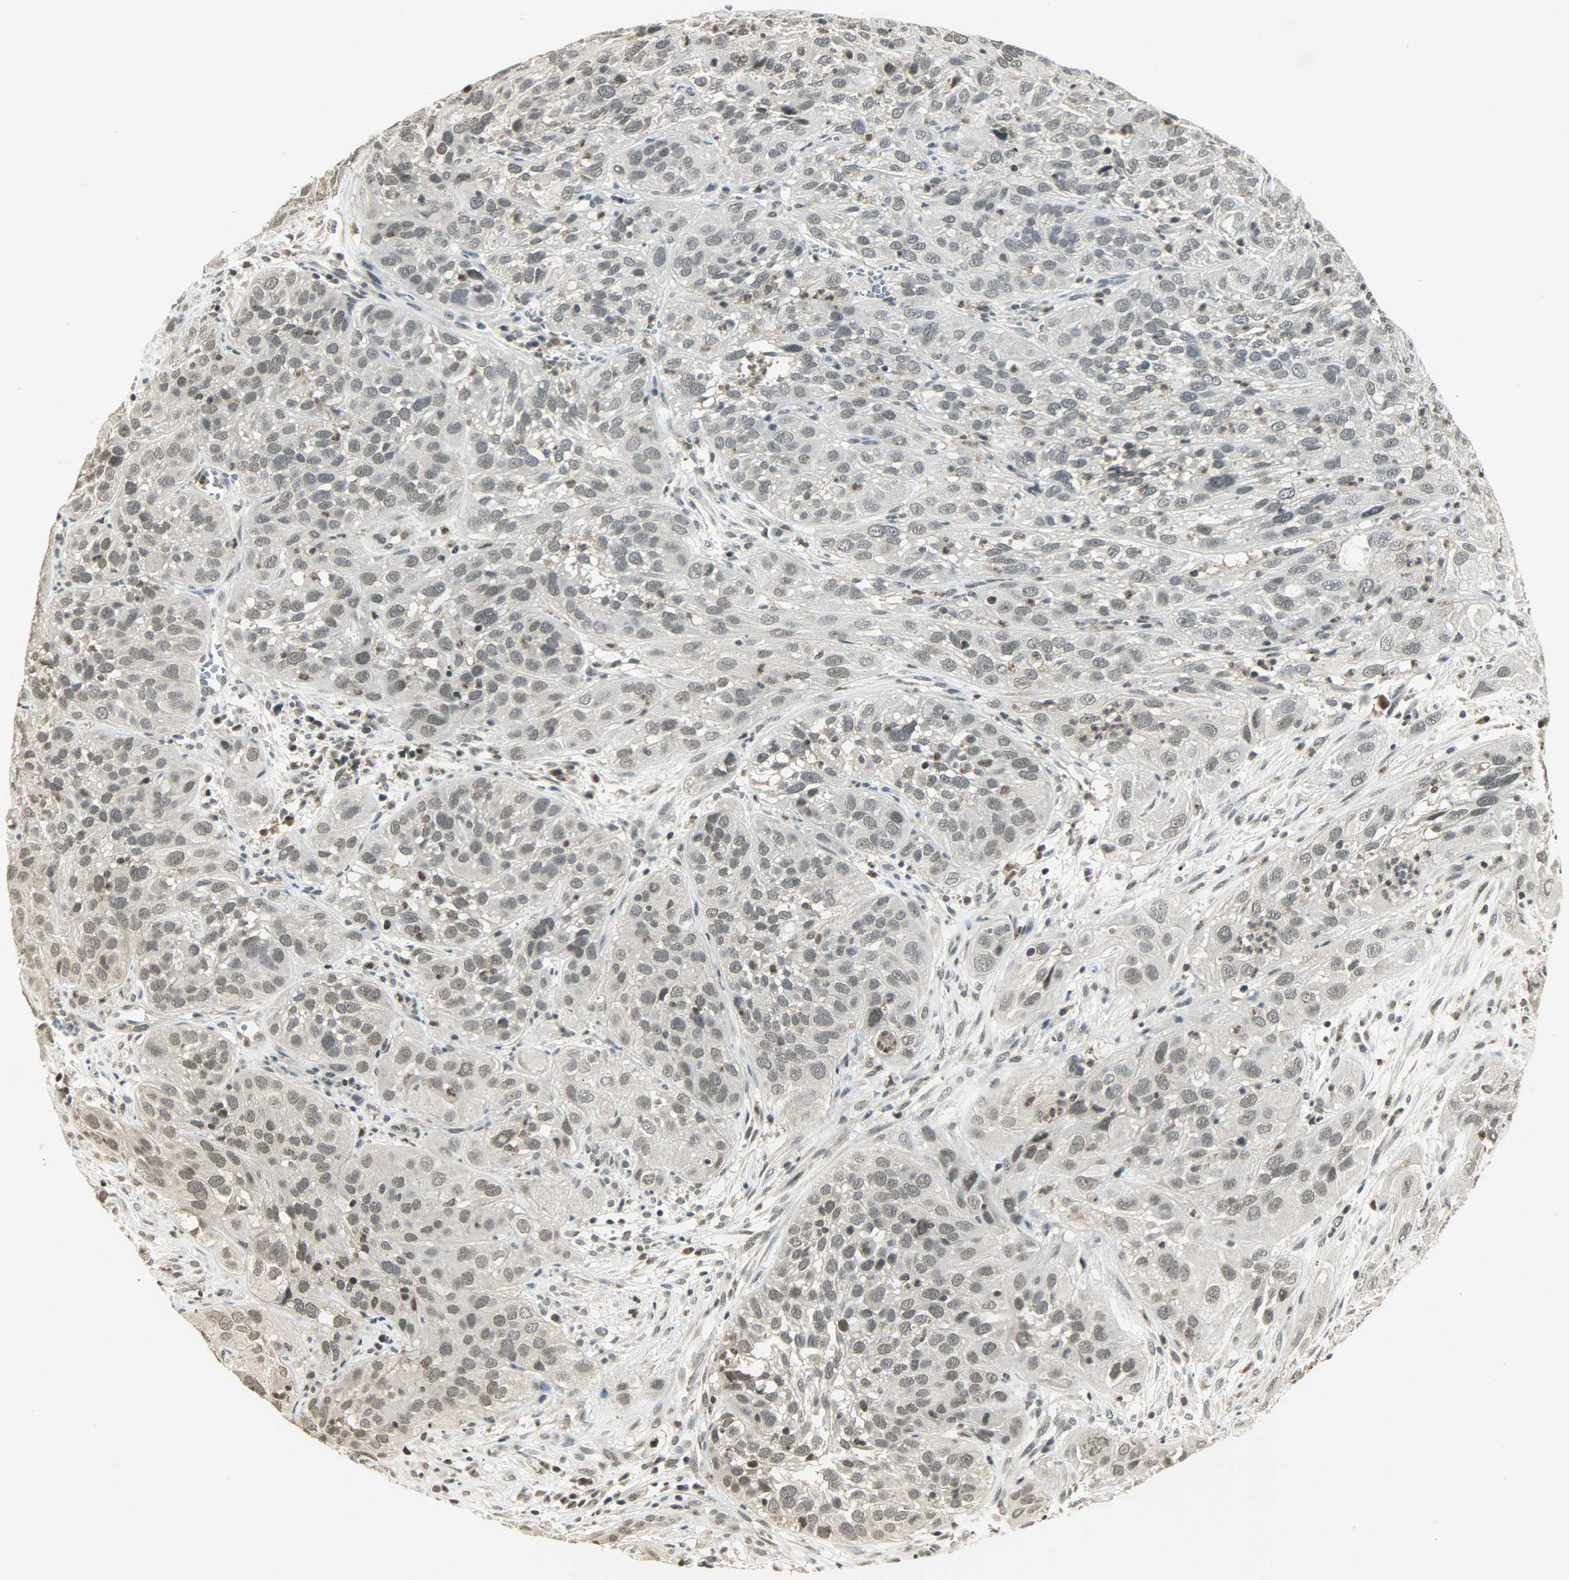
{"staining": {"intensity": "weak", "quantity": "<25%", "location": "nuclear"}, "tissue": "cervical cancer", "cell_type": "Tumor cells", "image_type": "cancer", "snomed": [{"axis": "morphology", "description": "Squamous cell carcinoma, NOS"}, {"axis": "topography", "description": "Cervix"}], "caption": "IHC micrograph of neoplastic tissue: human cervical cancer (squamous cell carcinoma) stained with DAB demonstrates no significant protein staining in tumor cells.", "gene": "SMARCA5", "patient": {"sex": "female", "age": 32}}